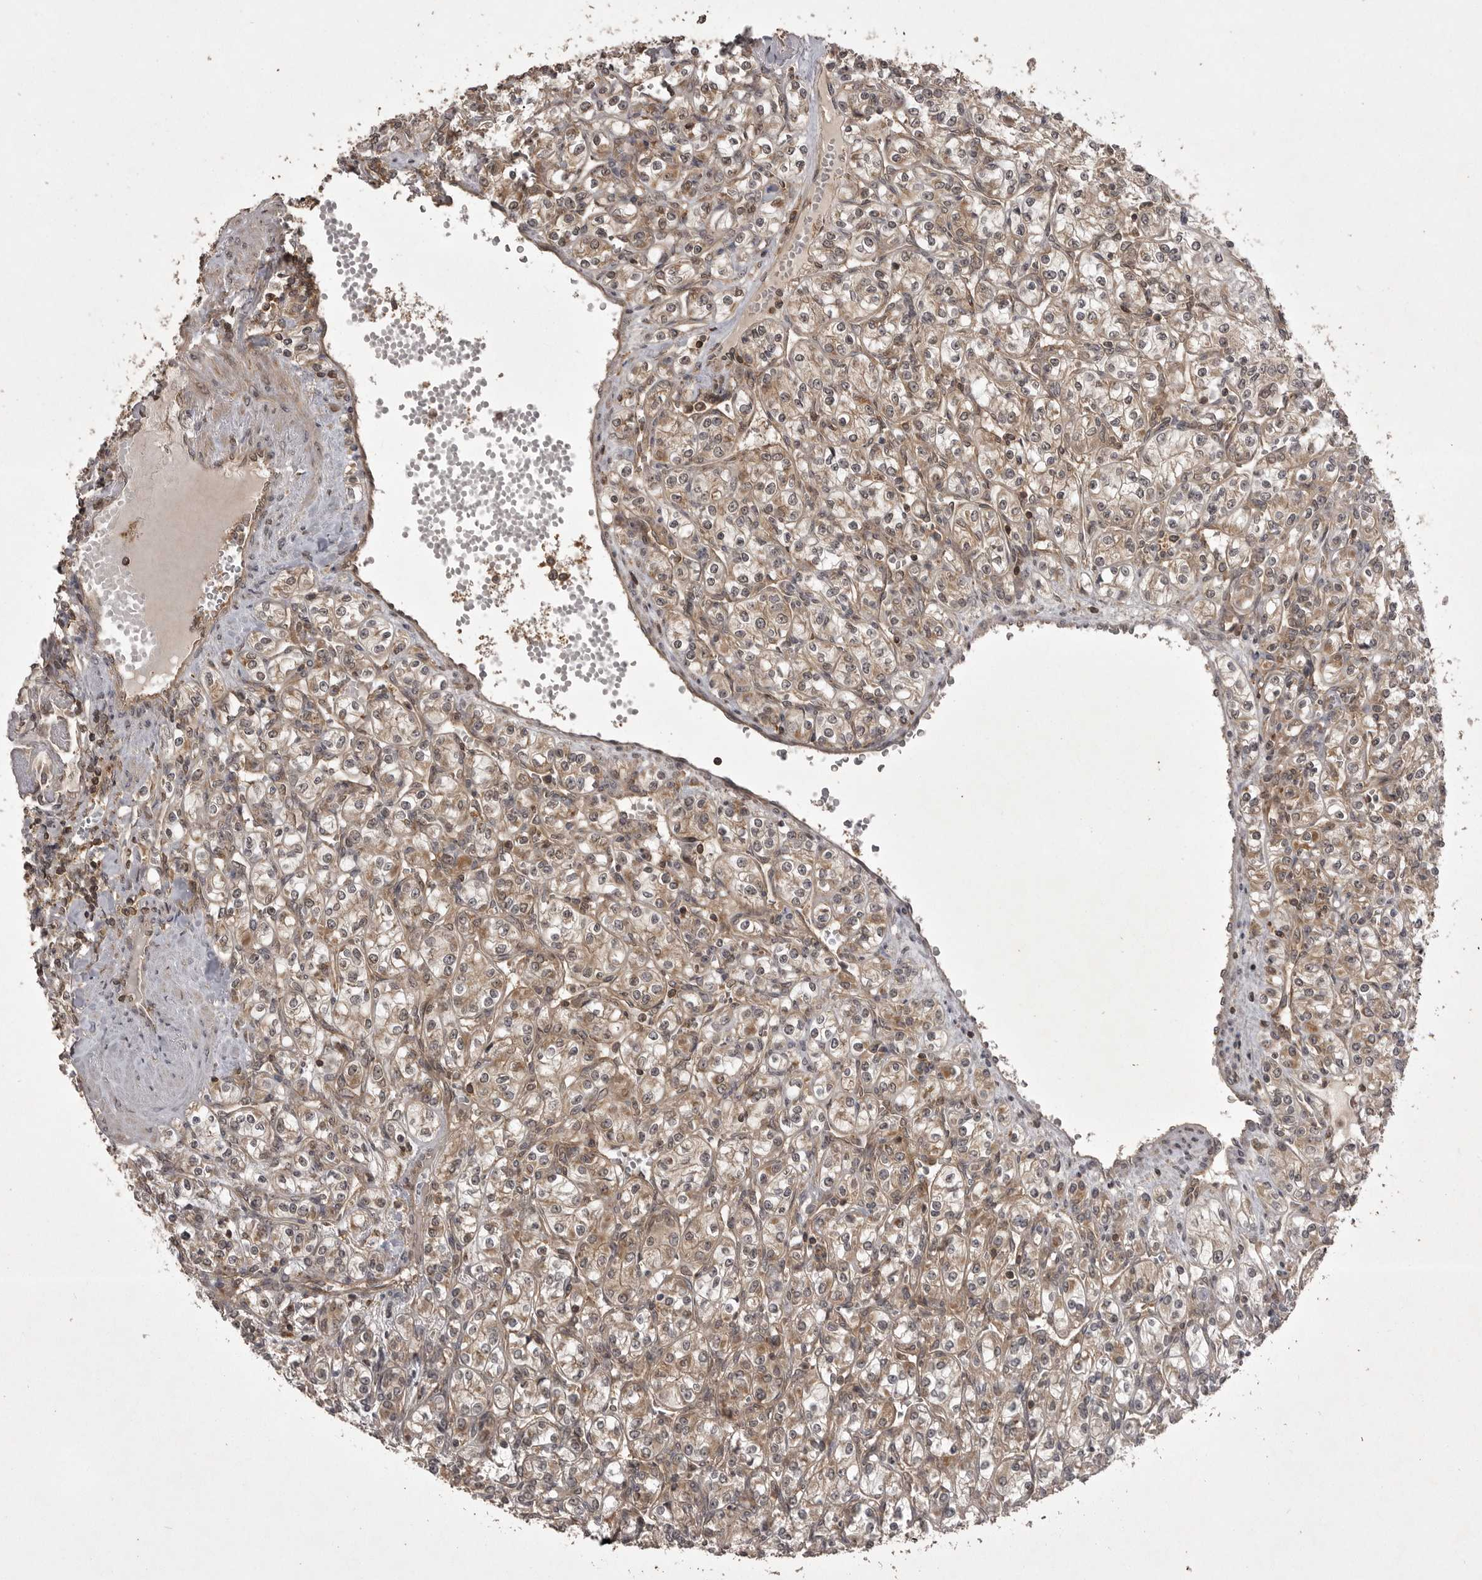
{"staining": {"intensity": "moderate", "quantity": ">75%", "location": "cytoplasmic/membranous"}, "tissue": "renal cancer", "cell_type": "Tumor cells", "image_type": "cancer", "snomed": [{"axis": "morphology", "description": "Adenocarcinoma, NOS"}, {"axis": "topography", "description": "Kidney"}], "caption": "The micrograph reveals immunohistochemical staining of renal cancer (adenocarcinoma). There is moderate cytoplasmic/membranous positivity is seen in about >75% of tumor cells. (IHC, brightfield microscopy, high magnification).", "gene": "STK24", "patient": {"sex": "male", "age": 77}}